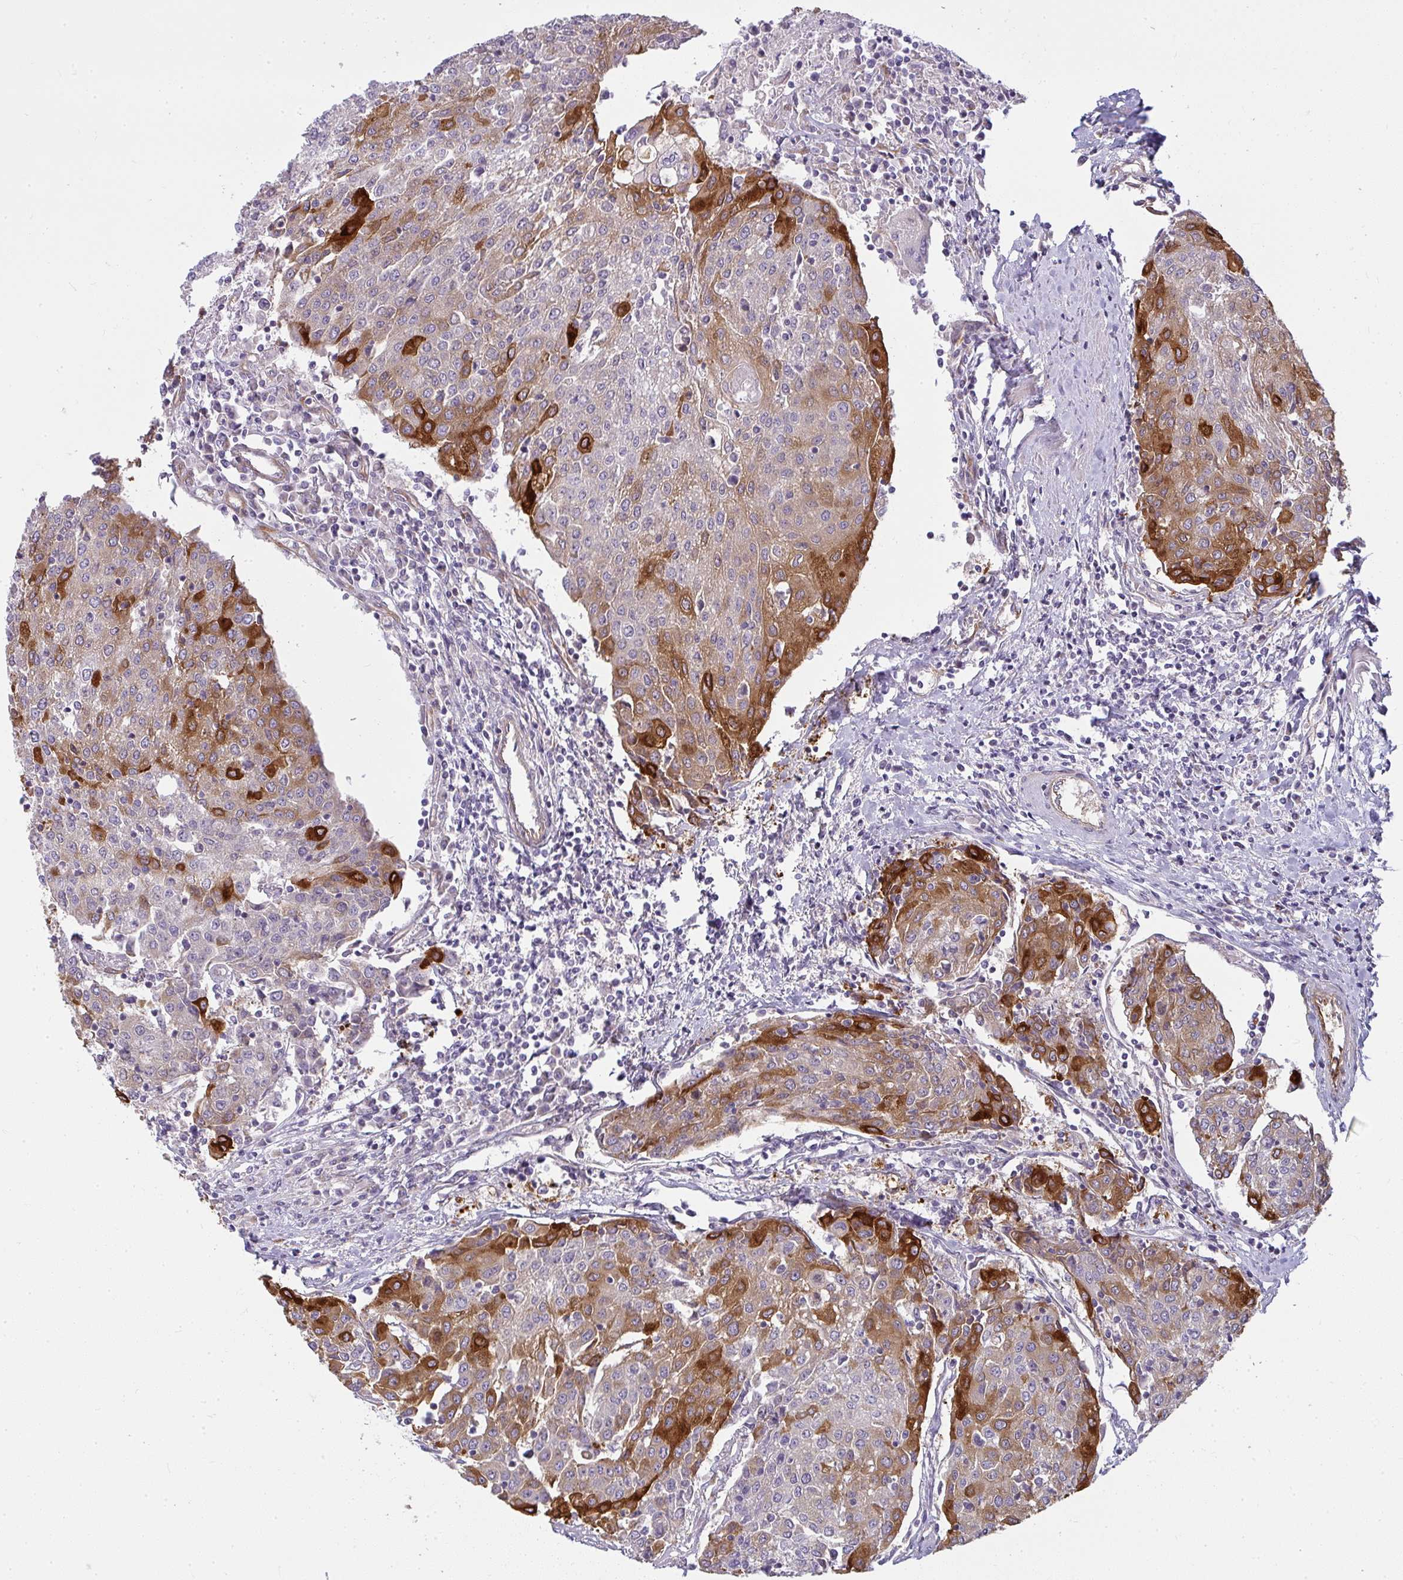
{"staining": {"intensity": "strong", "quantity": "<25%", "location": "cytoplasmic/membranous"}, "tissue": "urothelial cancer", "cell_type": "Tumor cells", "image_type": "cancer", "snomed": [{"axis": "morphology", "description": "Urothelial carcinoma, High grade"}, {"axis": "topography", "description": "Urinary bladder"}], "caption": "Immunohistochemical staining of human urothelial cancer exhibits medium levels of strong cytoplasmic/membranous positivity in about <25% of tumor cells. (IHC, brightfield microscopy, high magnification).", "gene": "IFIT3", "patient": {"sex": "female", "age": 85}}